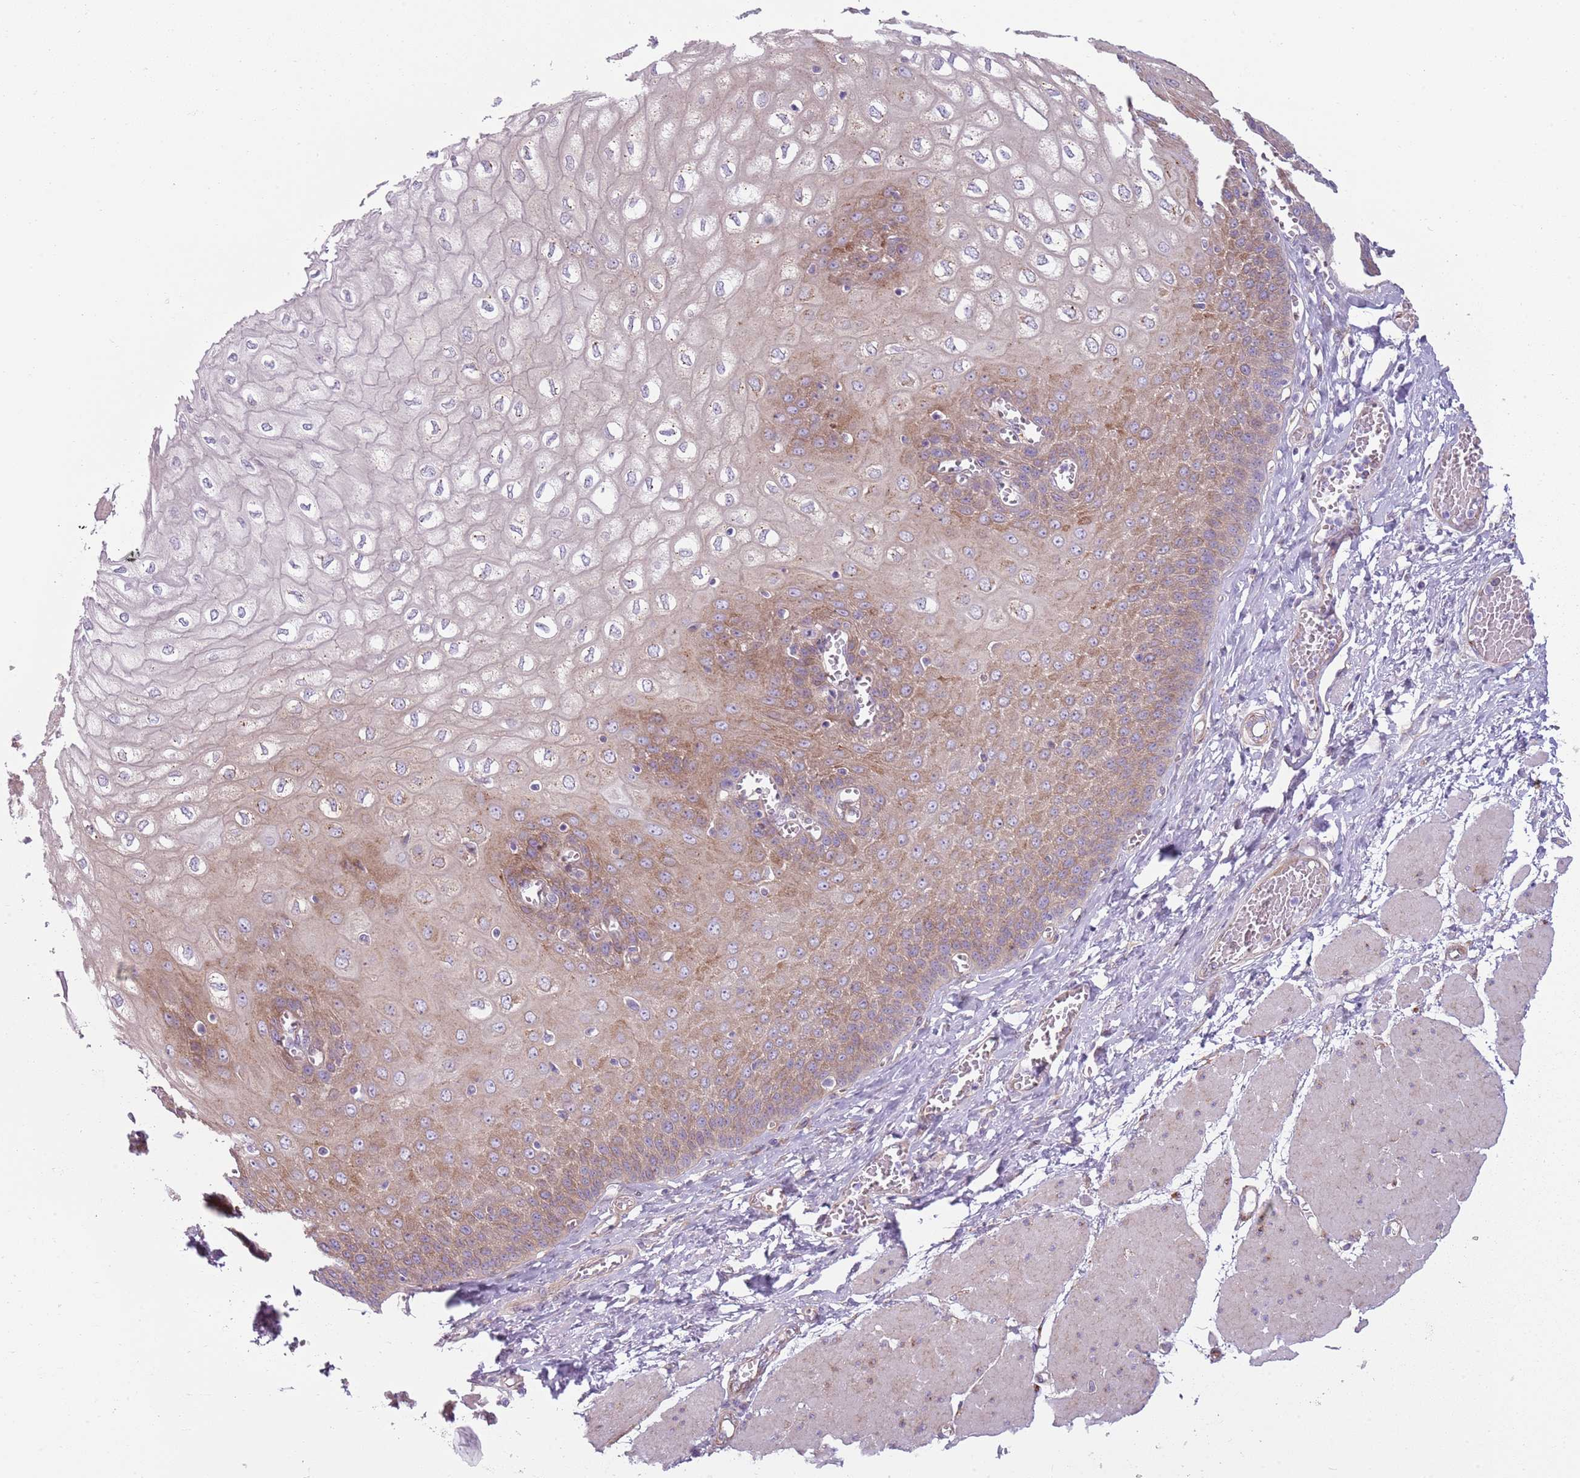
{"staining": {"intensity": "moderate", "quantity": "25%-75%", "location": "cytoplasmic/membranous"}, "tissue": "esophagus", "cell_type": "Squamous epithelial cells", "image_type": "normal", "snomed": [{"axis": "morphology", "description": "Normal tissue, NOS"}, {"axis": "topography", "description": "Esophagus"}], "caption": "A brown stain shows moderate cytoplasmic/membranous positivity of a protein in squamous epithelial cells of unremarkable esophagus.", "gene": "SNX1", "patient": {"sex": "male", "age": 60}}